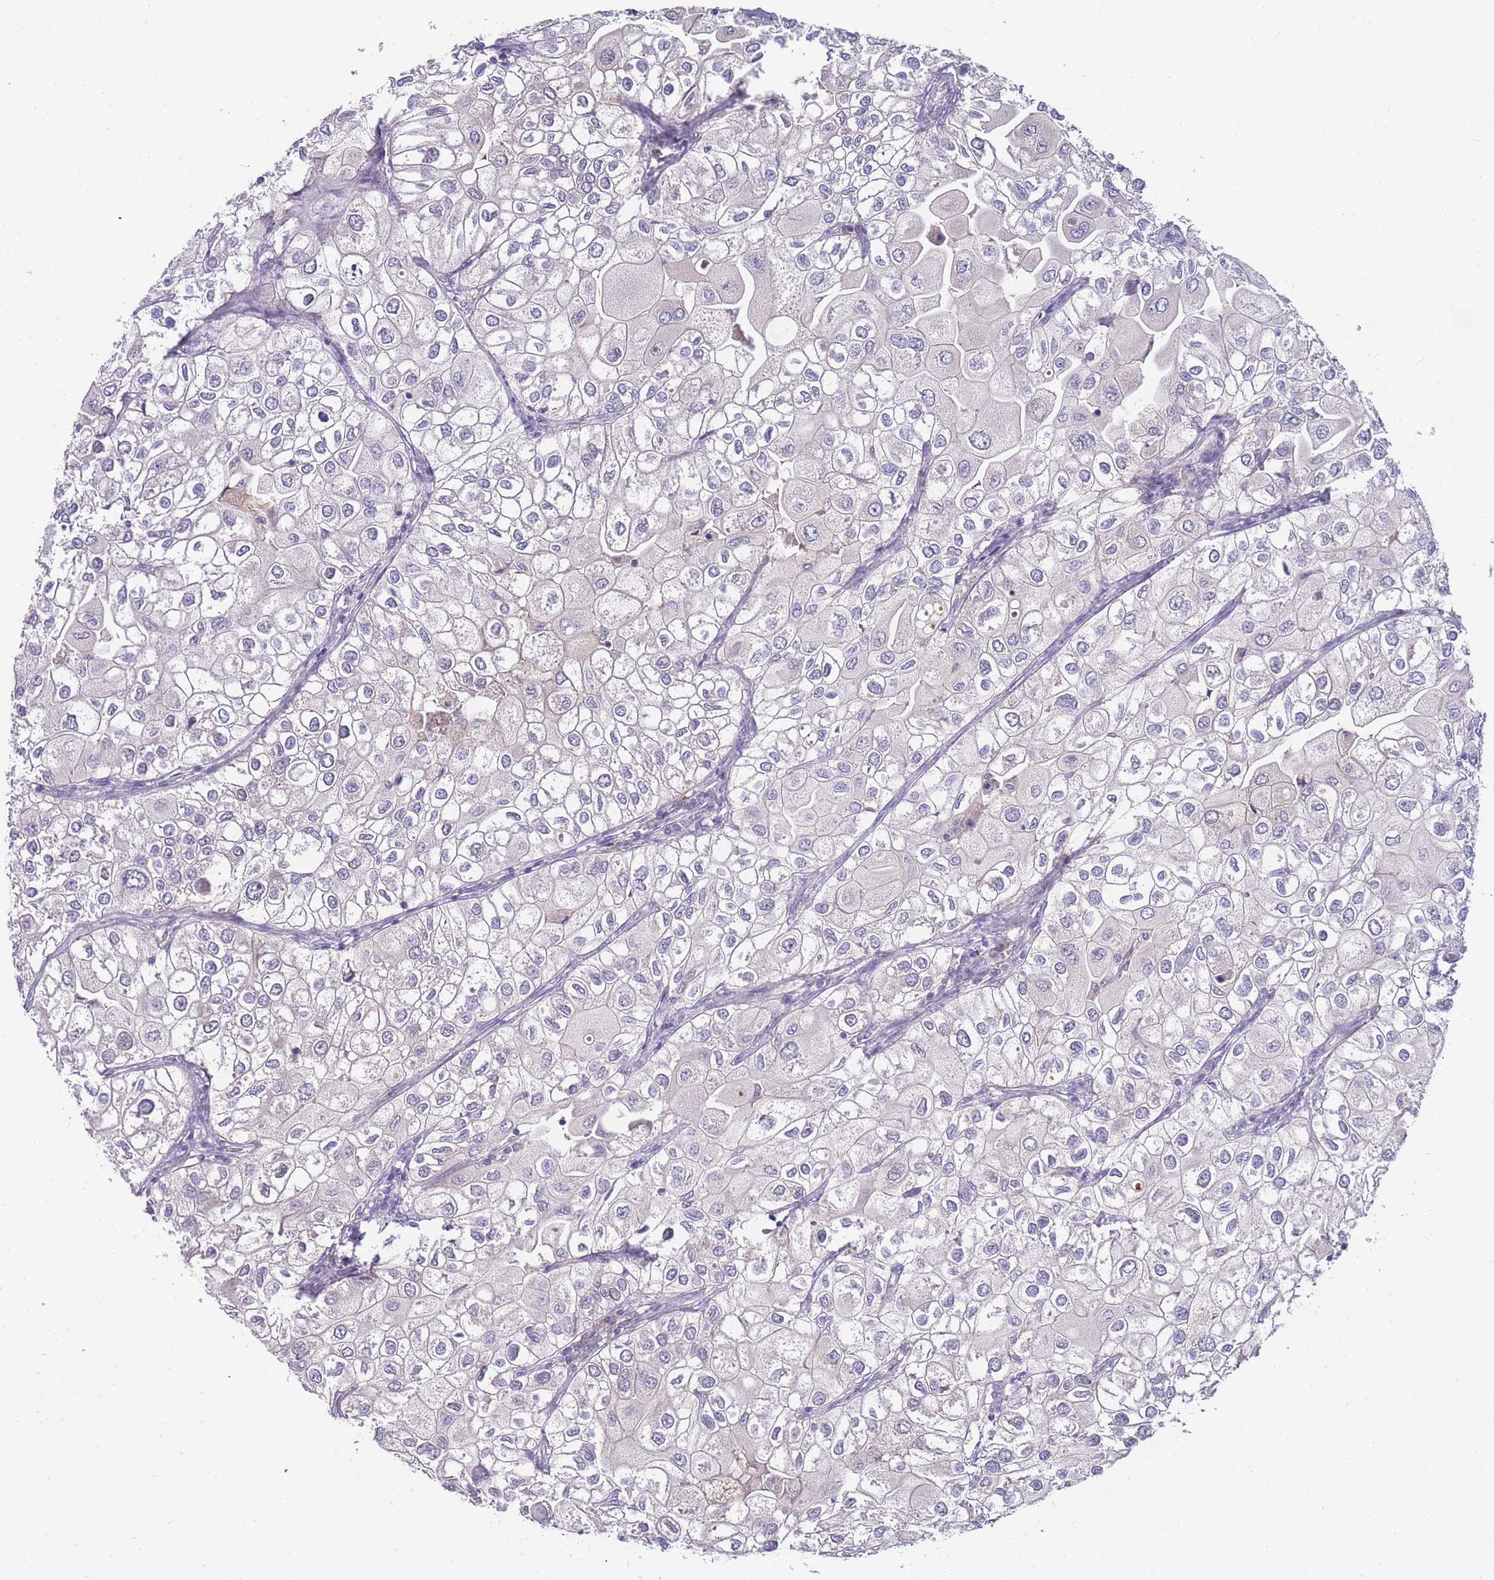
{"staining": {"intensity": "negative", "quantity": "none", "location": "none"}, "tissue": "urothelial cancer", "cell_type": "Tumor cells", "image_type": "cancer", "snomed": [{"axis": "morphology", "description": "Urothelial carcinoma, High grade"}, {"axis": "topography", "description": "Urinary bladder"}], "caption": "The histopathology image shows no staining of tumor cells in urothelial cancer.", "gene": "ZNF577", "patient": {"sex": "male", "age": 64}}